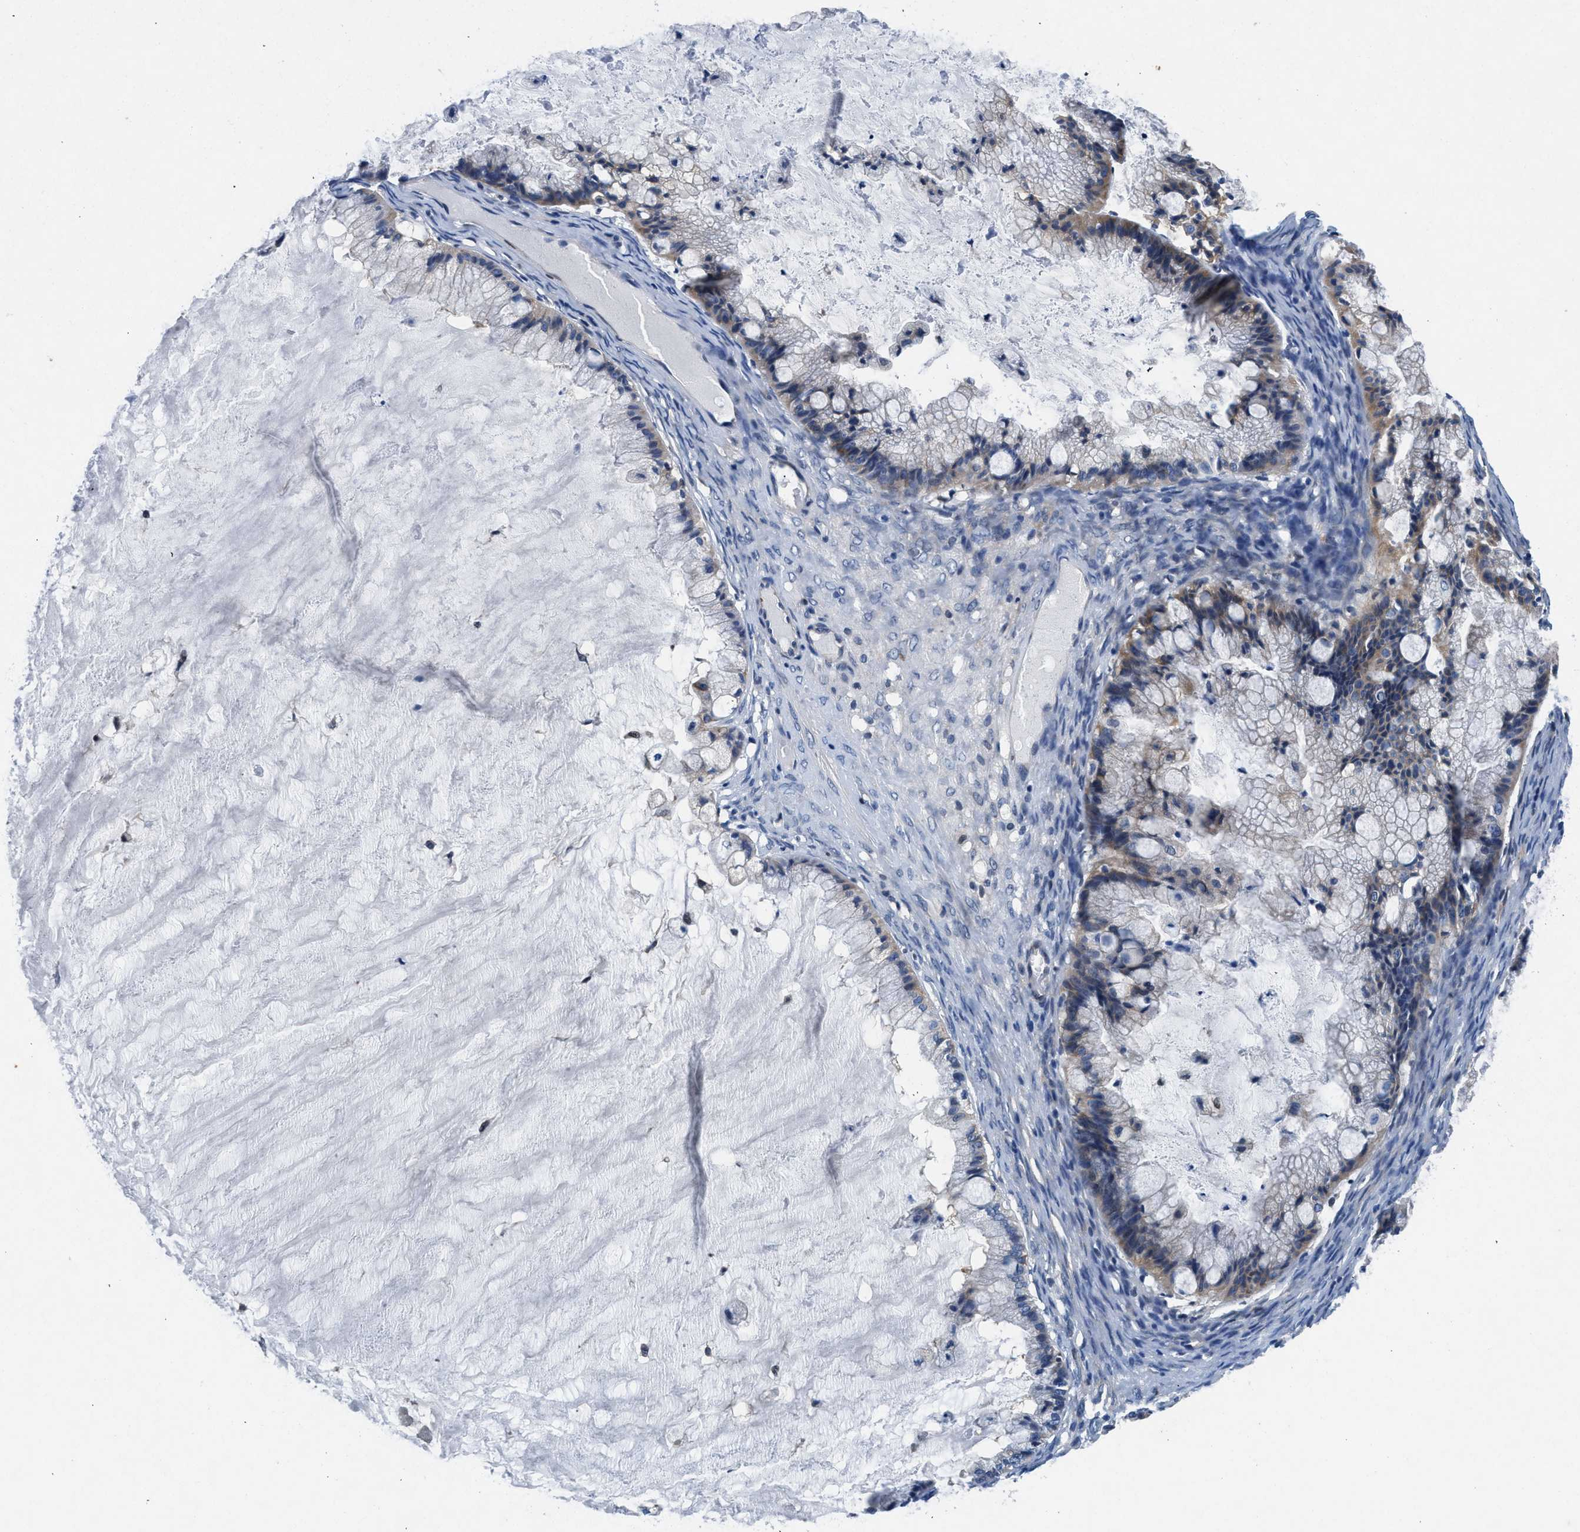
{"staining": {"intensity": "moderate", "quantity": "<25%", "location": "cytoplasmic/membranous"}, "tissue": "ovarian cancer", "cell_type": "Tumor cells", "image_type": "cancer", "snomed": [{"axis": "morphology", "description": "Cystadenocarcinoma, mucinous, NOS"}, {"axis": "topography", "description": "Ovary"}], "caption": "Immunohistochemistry (IHC) photomicrograph of neoplastic tissue: human ovarian mucinous cystadenocarcinoma stained using immunohistochemistry exhibits low levels of moderate protein expression localized specifically in the cytoplasmic/membranous of tumor cells, appearing as a cytoplasmic/membranous brown color.", "gene": "COPS2", "patient": {"sex": "female", "age": 57}}